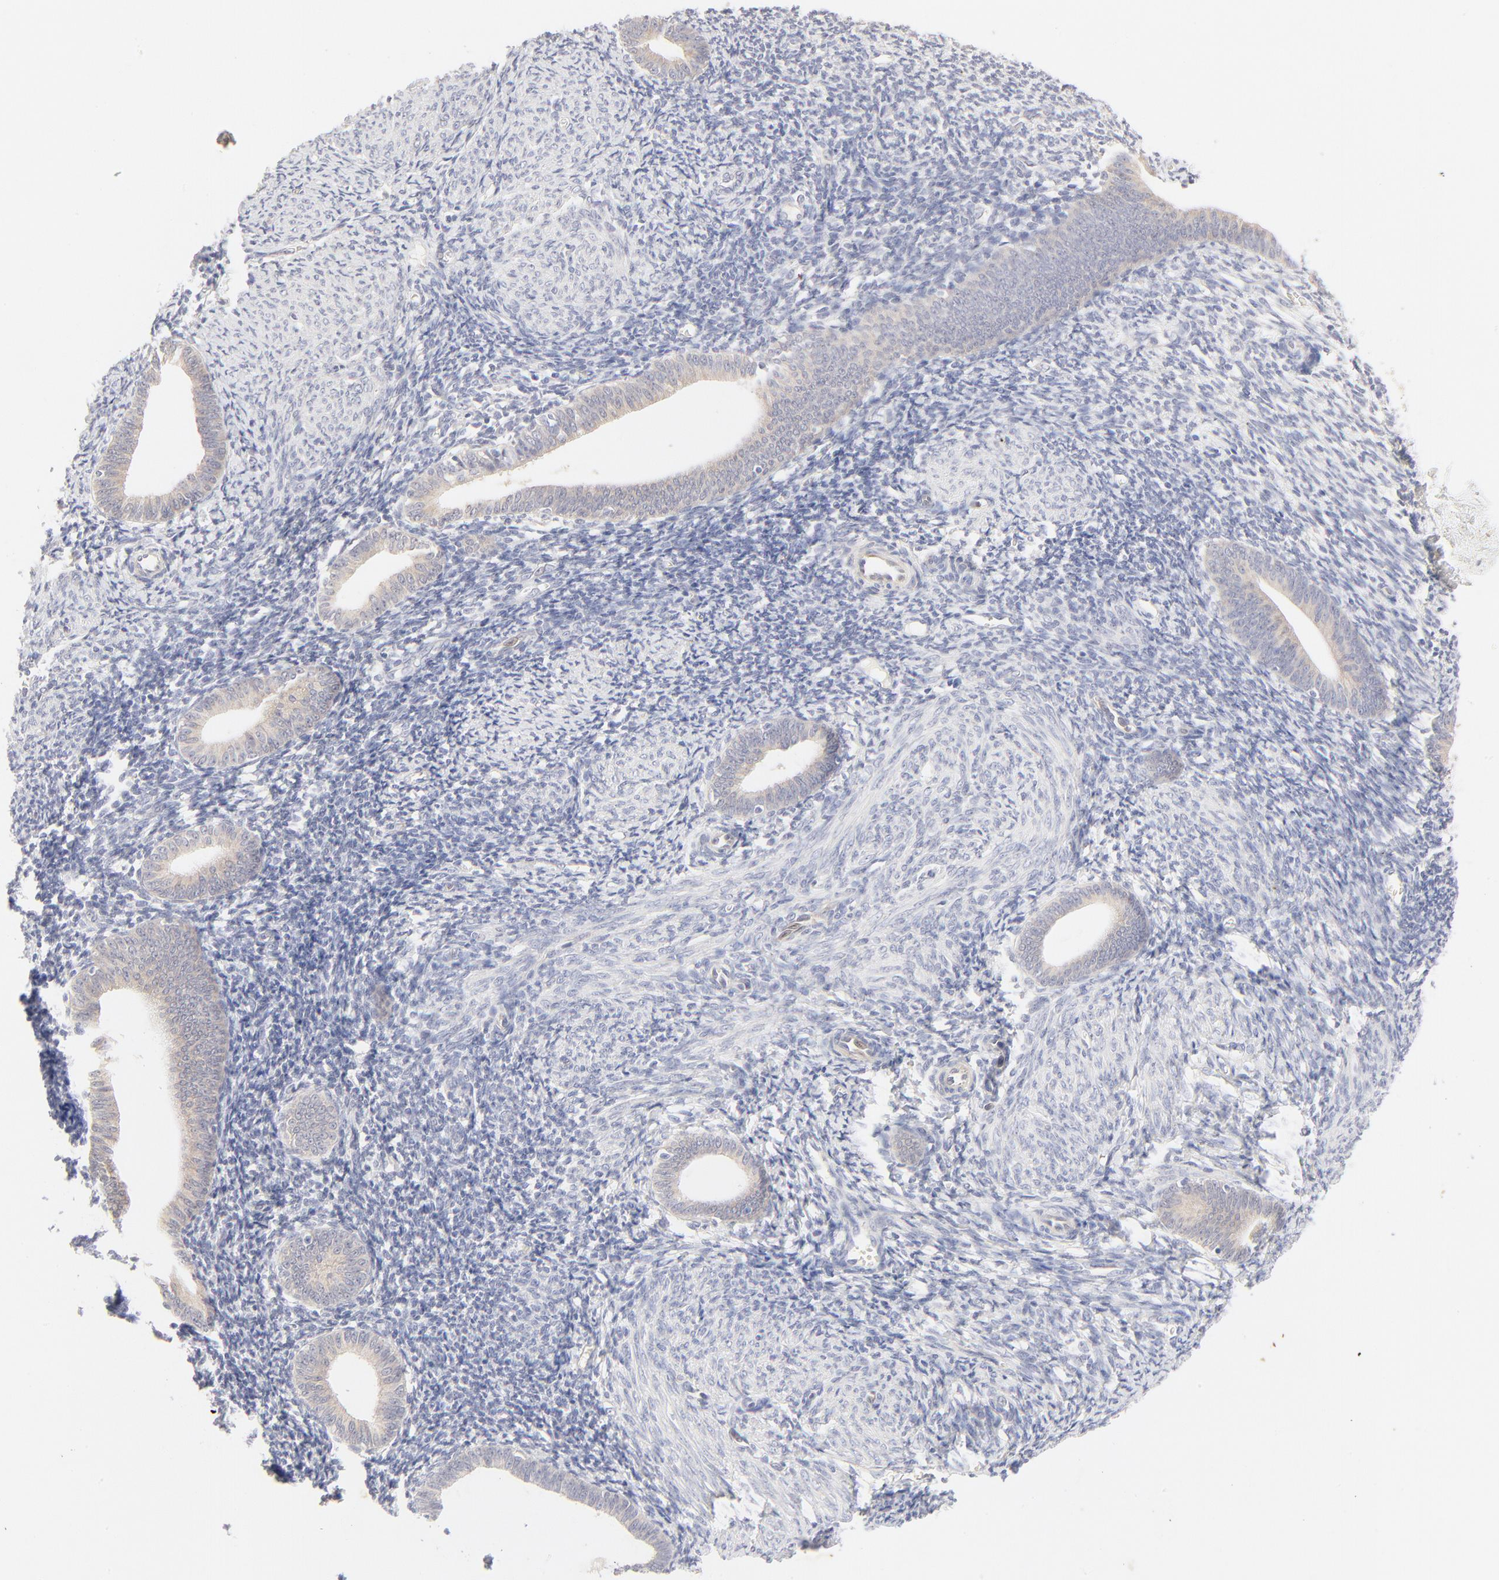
{"staining": {"intensity": "negative", "quantity": "none", "location": "none"}, "tissue": "endometrium", "cell_type": "Cells in endometrial stroma", "image_type": "normal", "snomed": [{"axis": "morphology", "description": "Normal tissue, NOS"}, {"axis": "topography", "description": "Endometrium"}], "caption": "IHC of benign human endometrium reveals no positivity in cells in endometrial stroma. The staining is performed using DAB brown chromogen with nuclei counter-stained in using hematoxylin.", "gene": "NKX2", "patient": {"sex": "female", "age": 57}}